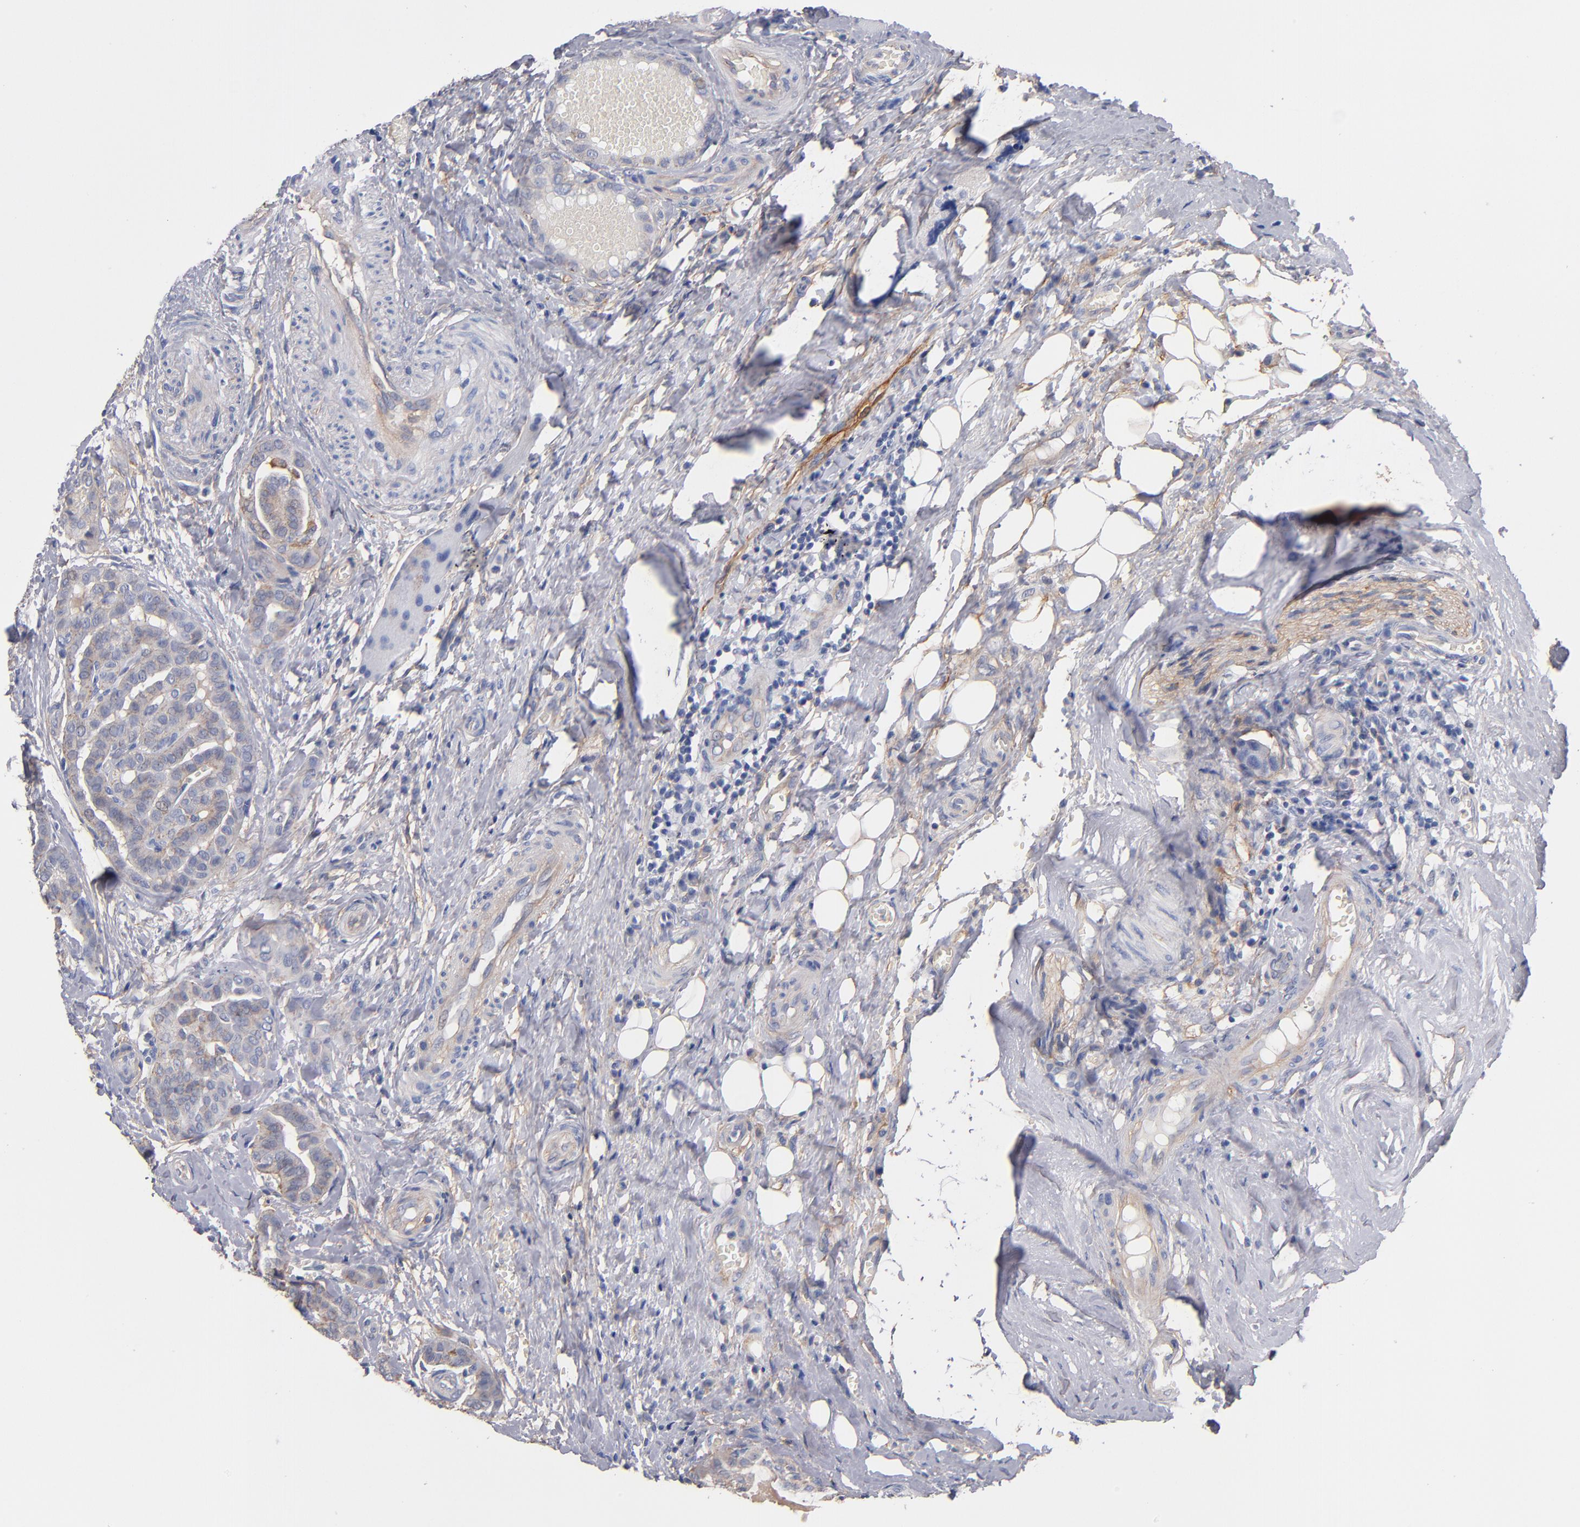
{"staining": {"intensity": "weak", "quantity": ">75%", "location": "cytoplasmic/membranous"}, "tissue": "thyroid cancer", "cell_type": "Tumor cells", "image_type": "cancer", "snomed": [{"axis": "morphology", "description": "Carcinoma, NOS"}, {"axis": "topography", "description": "Thyroid gland"}], "caption": "There is low levels of weak cytoplasmic/membranous expression in tumor cells of thyroid cancer (carcinoma), as demonstrated by immunohistochemical staining (brown color).", "gene": "PLSCR4", "patient": {"sex": "female", "age": 91}}